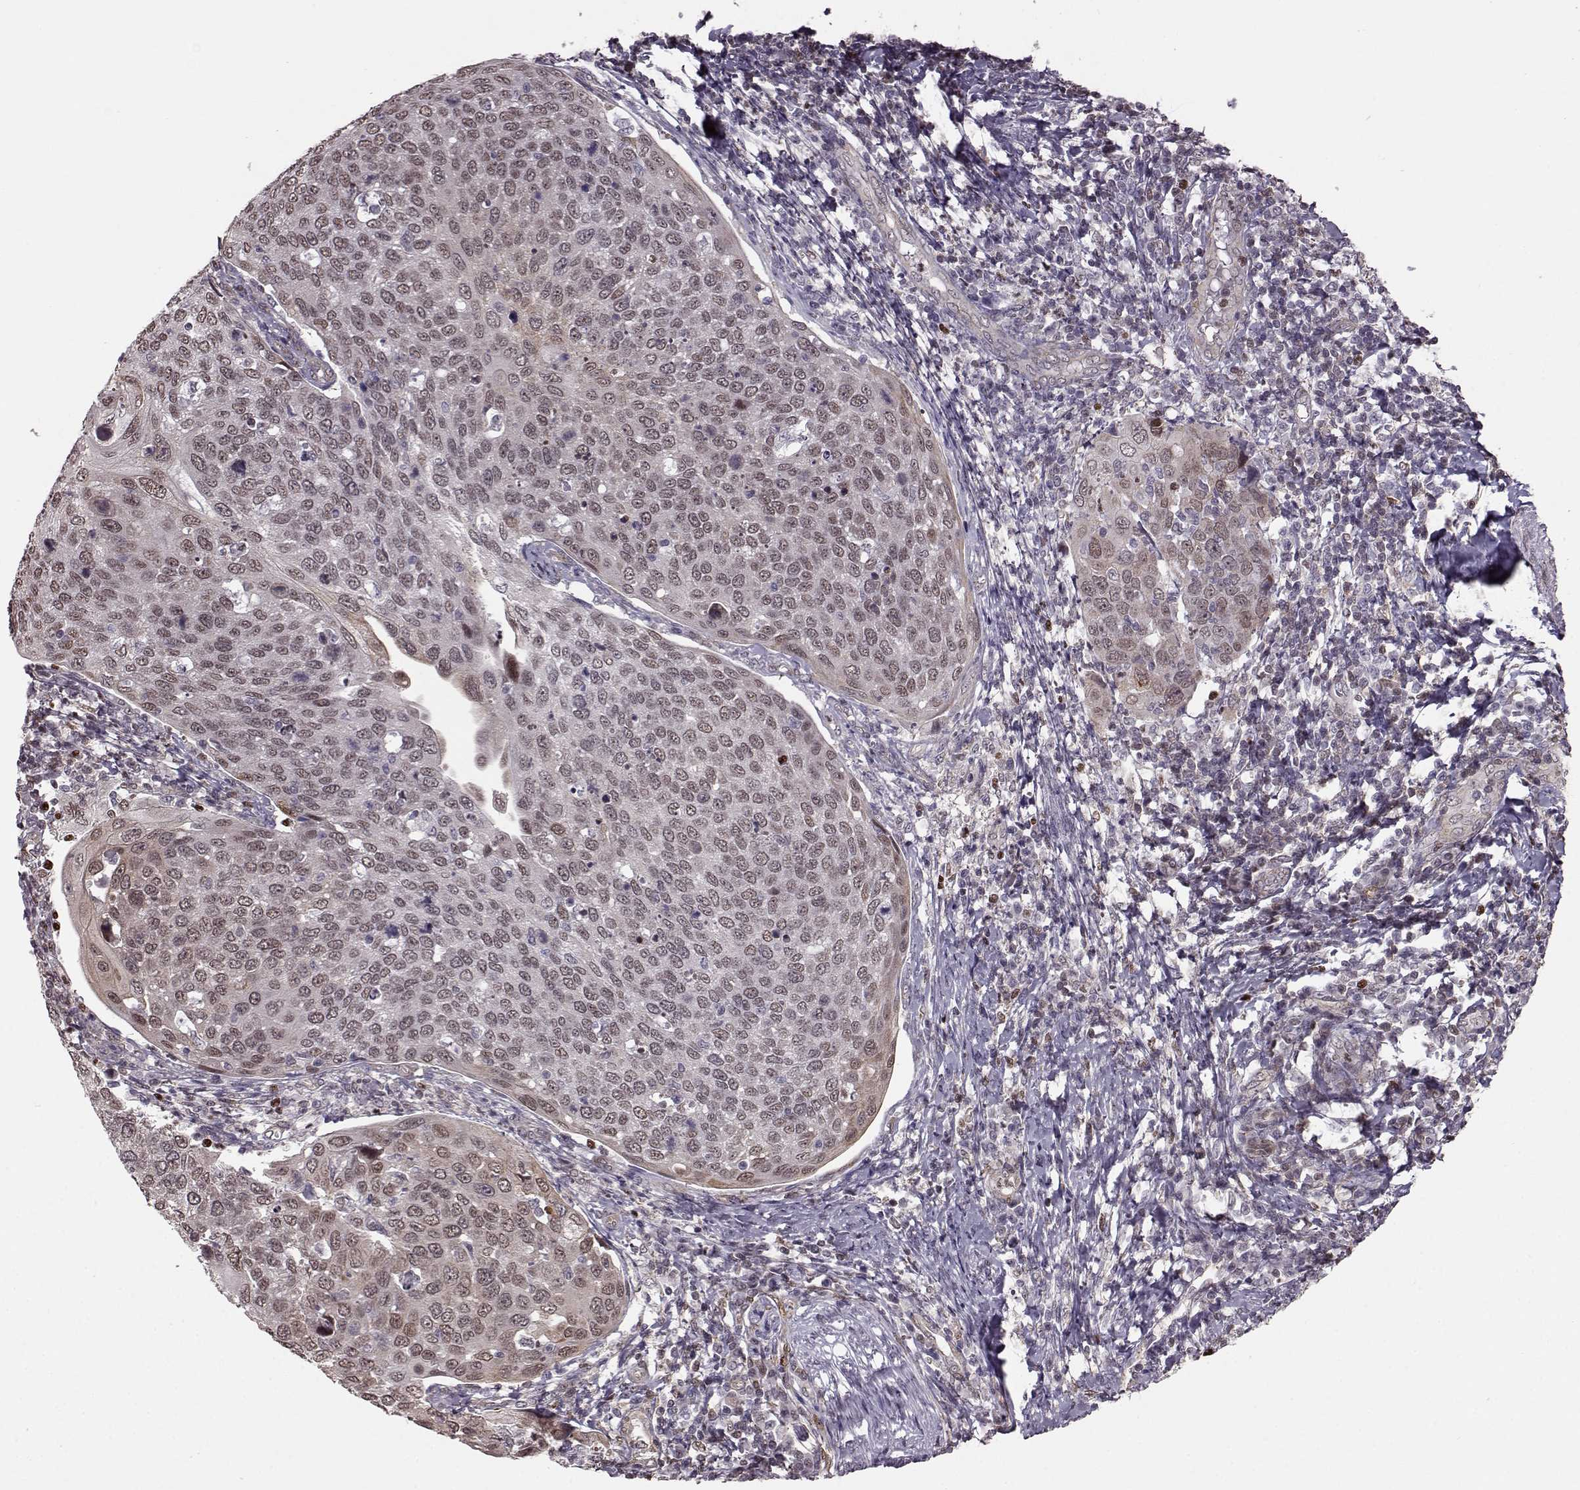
{"staining": {"intensity": "weak", "quantity": ">75%", "location": "nuclear"}, "tissue": "cervical cancer", "cell_type": "Tumor cells", "image_type": "cancer", "snomed": [{"axis": "morphology", "description": "Squamous cell carcinoma, NOS"}, {"axis": "topography", "description": "Cervix"}], "caption": "The immunohistochemical stain highlights weak nuclear positivity in tumor cells of squamous cell carcinoma (cervical) tissue.", "gene": "KLF6", "patient": {"sex": "female", "age": 54}}